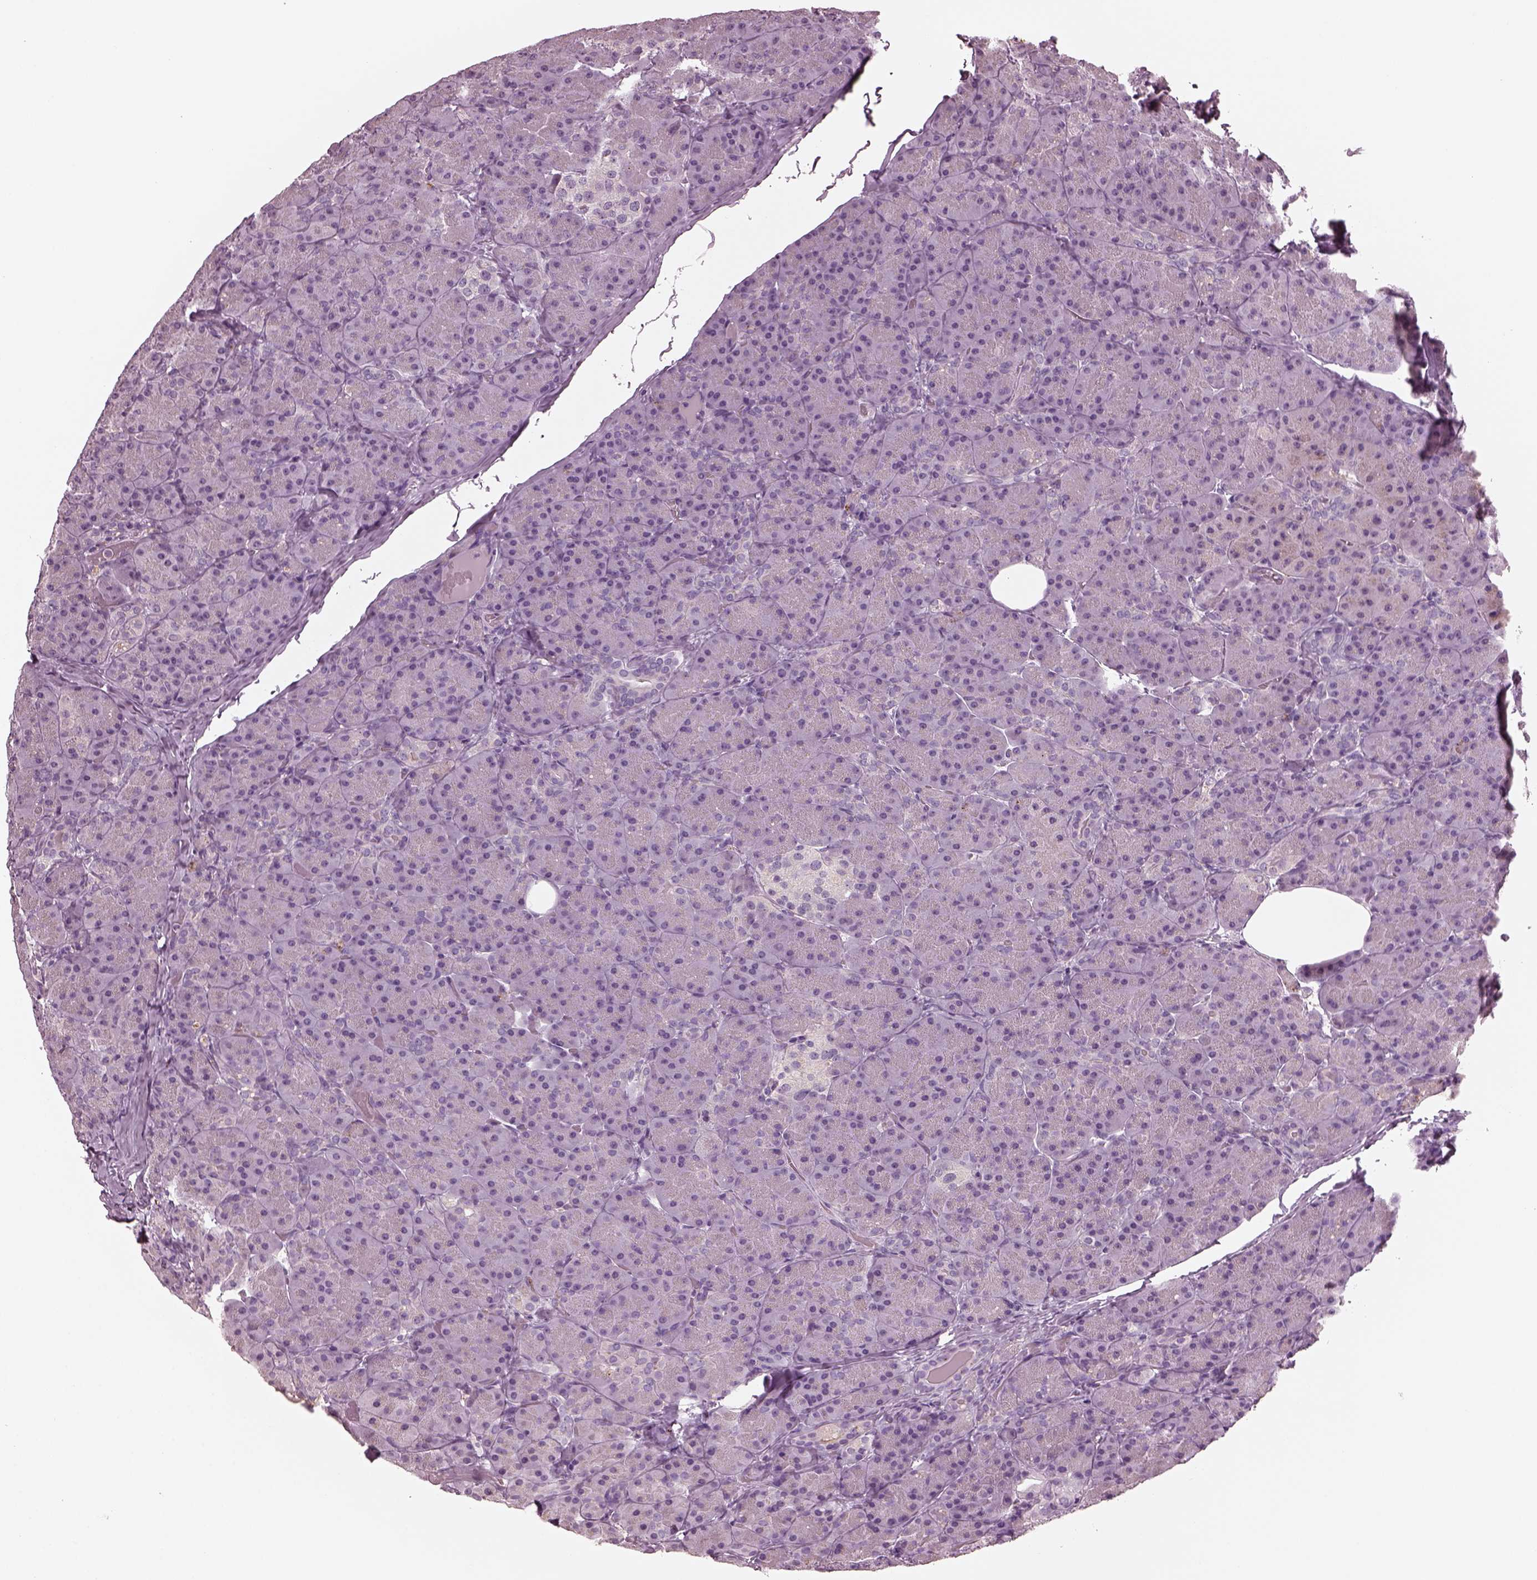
{"staining": {"intensity": "negative", "quantity": "none", "location": "none"}, "tissue": "pancreas", "cell_type": "Exocrine glandular cells", "image_type": "normal", "snomed": [{"axis": "morphology", "description": "Normal tissue, NOS"}, {"axis": "topography", "description": "Pancreas"}], "caption": "Micrograph shows no significant protein staining in exocrine glandular cells of benign pancreas.", "gene": "SLAMF8", "patient": {"sex": "male", "age": 57}}